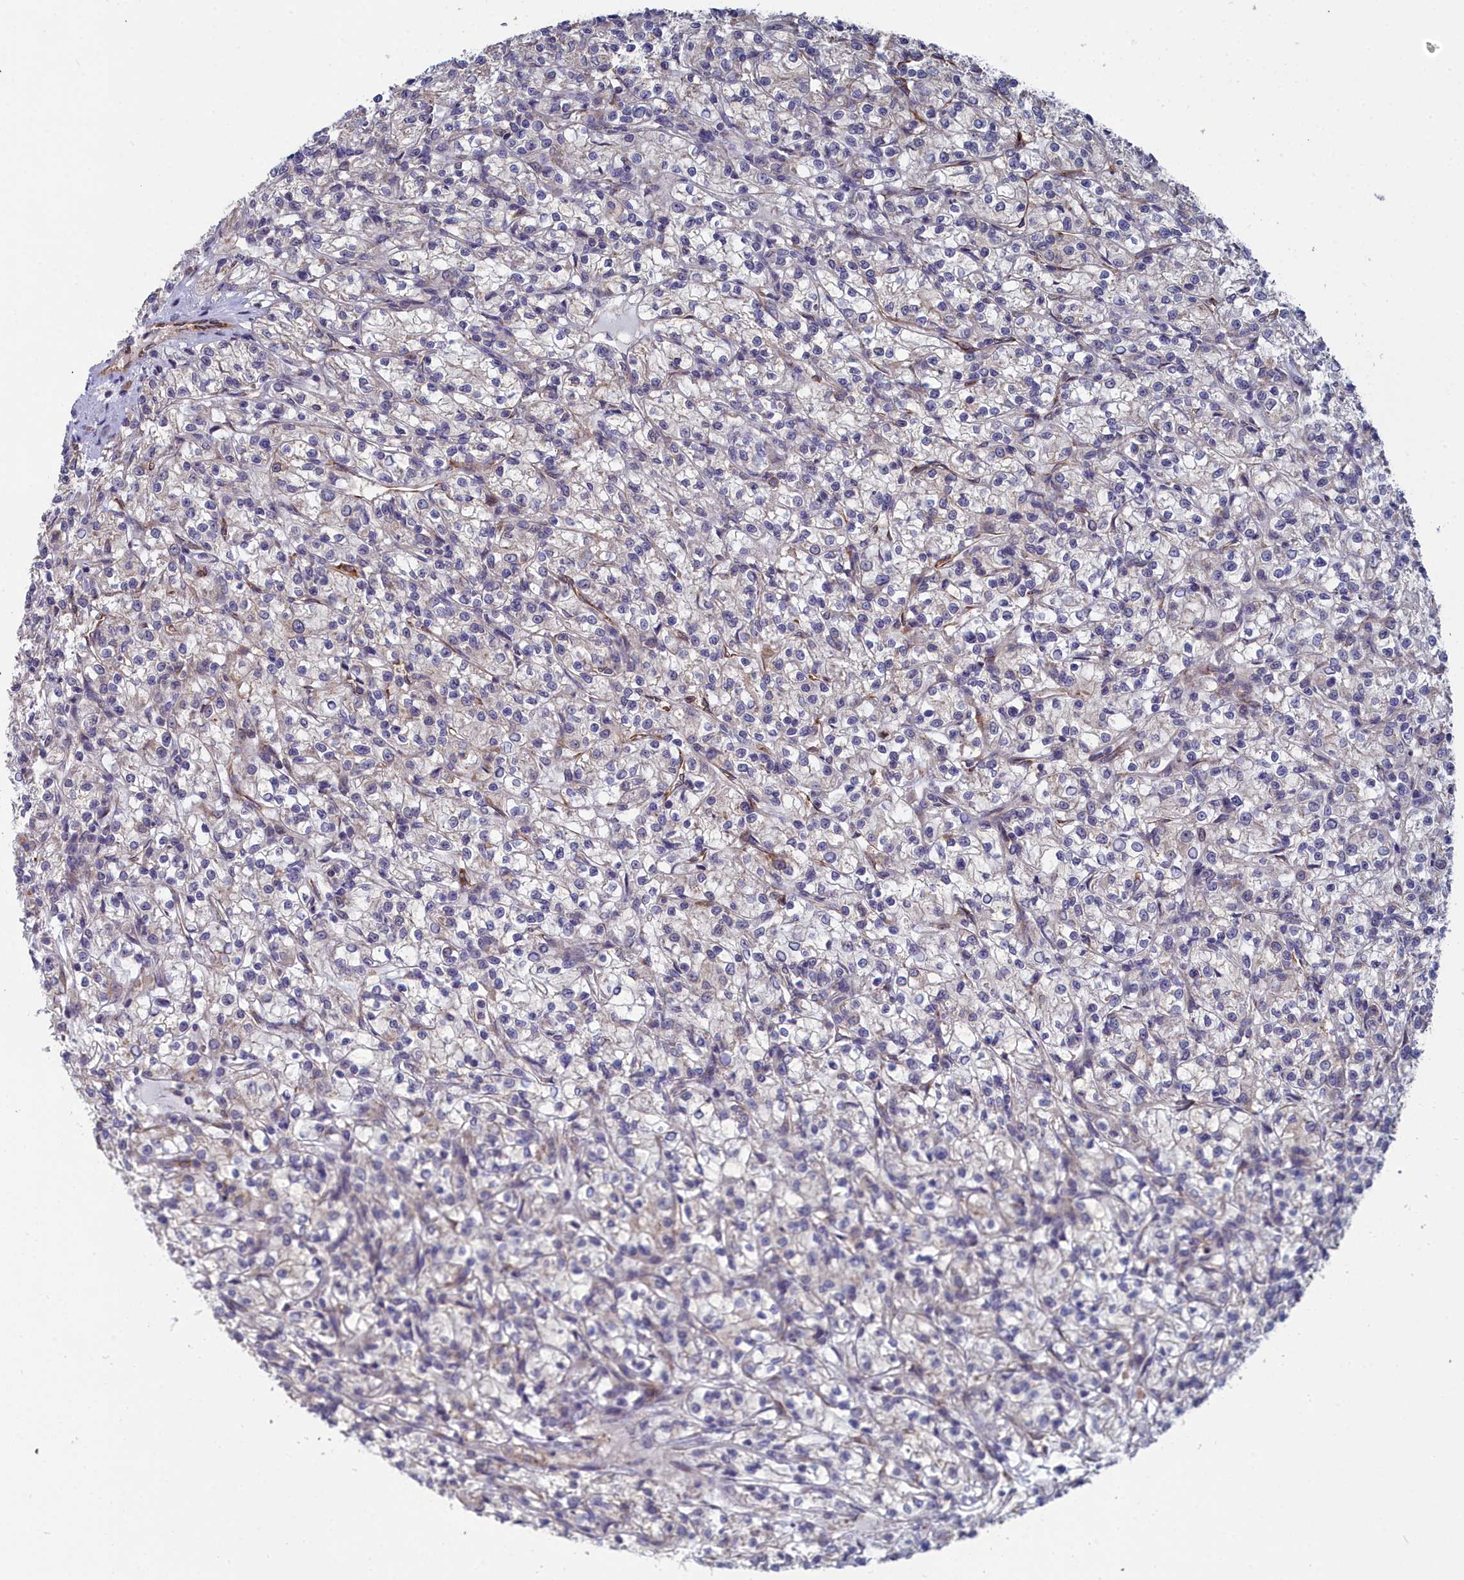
{"staining": {"intensity": "negative", "quantity": "none", "location": "none"}, "tissue": "renal cancer", "cell_type": "Tumor cells", "image_type": "cancer", "snomed": [{"axis": "morphology", "description": "Adenocarcinoma, NOS"}, {"axis": "topography", "description": "Kidney"}], "caption": "Immunohistochemistry (IHC) image of renal cancer stained for a protein (brown), which shows no expression in tumor cells.", "gene": "RDX", "patient": {"sex": "female", "age": 59}}